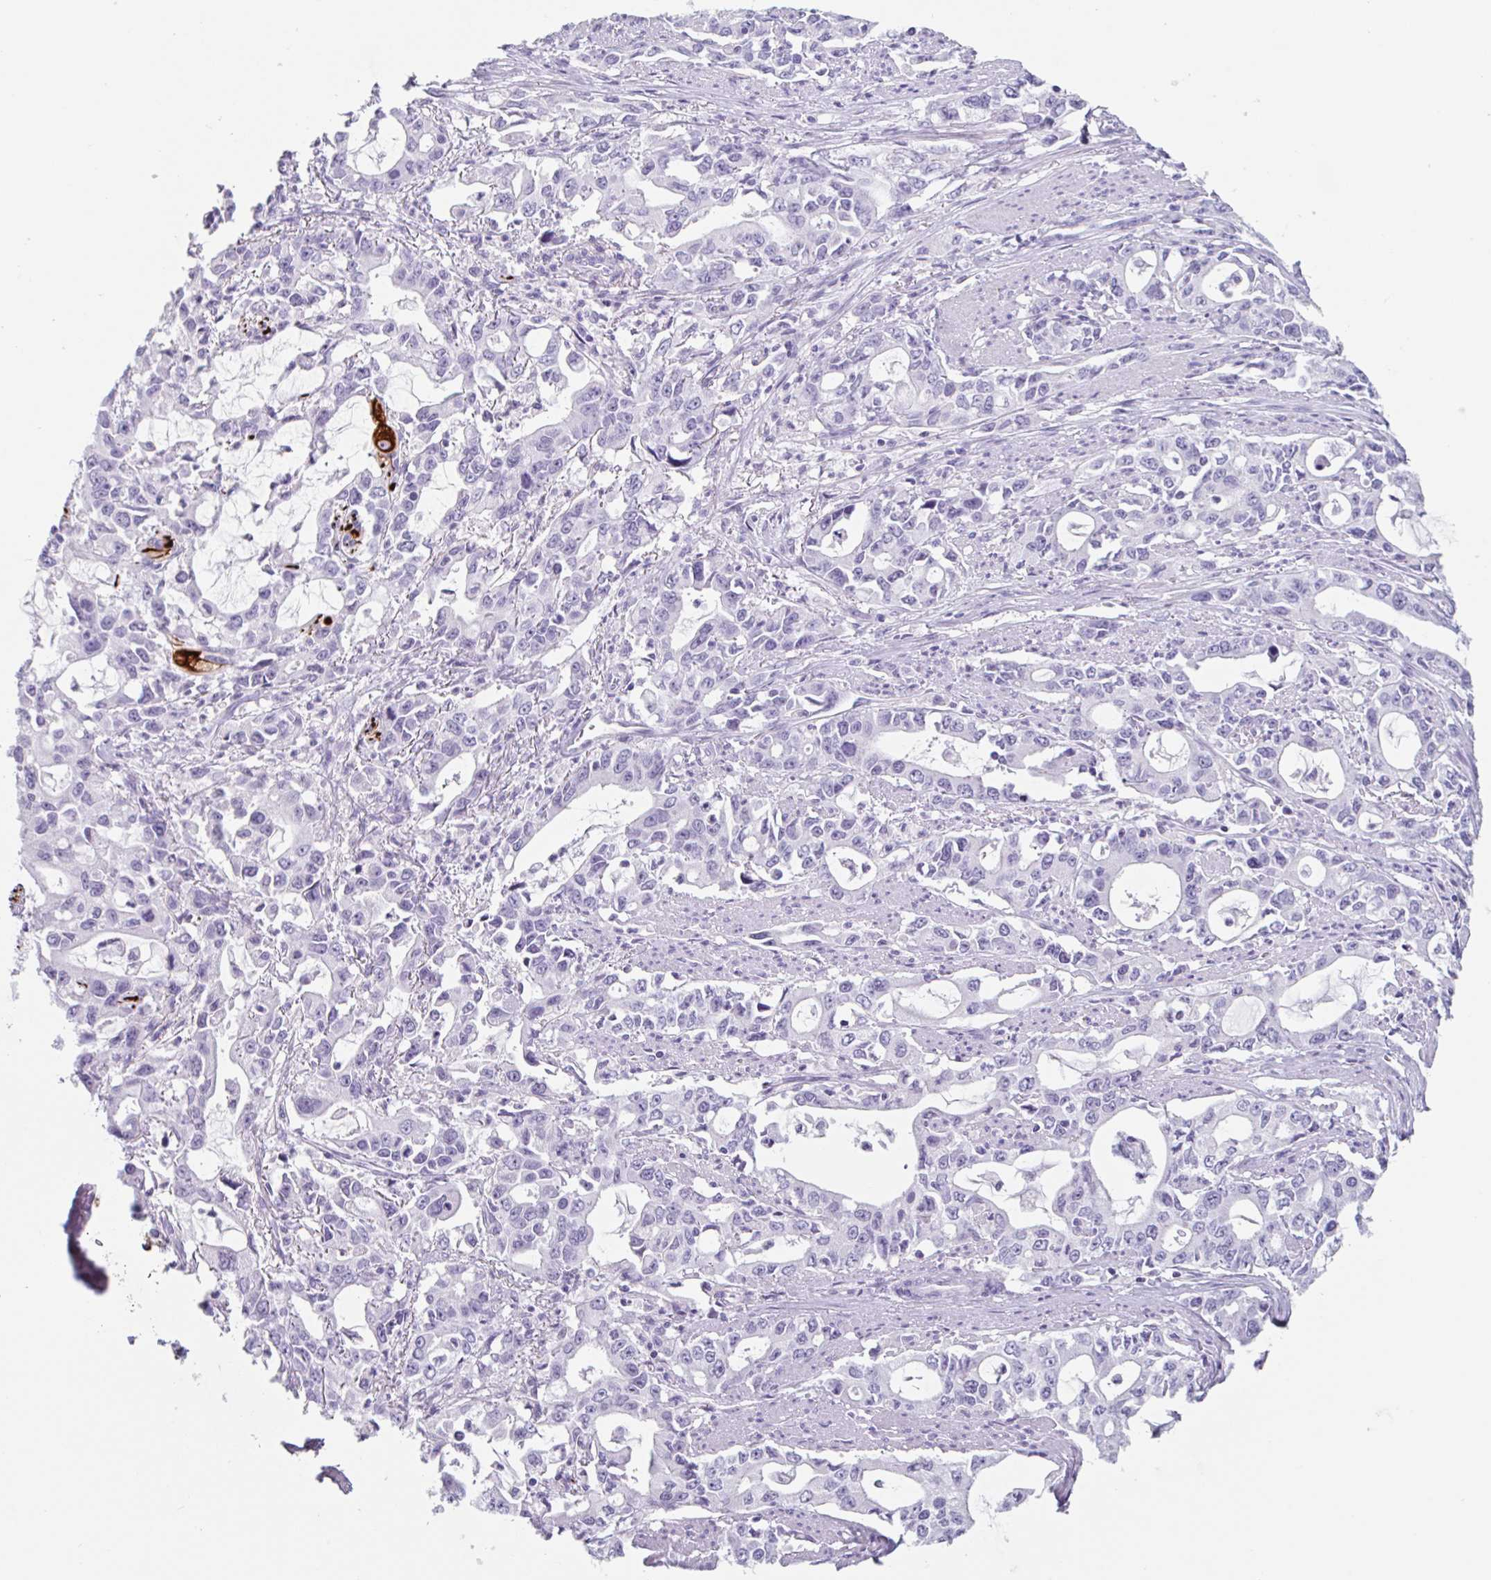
{"staining": {"intensity": "strong", "quantity": "<25%", "location": "cytoplasmic/membranous"}, "tissue": "stomach cancer", "cell_type": "Tumor cells", "image_type": "cancer", "snomed": [{"axis": "morphology", "description": "Adenocarcinoma, NOS"}, {"axis": "topography", "description": "Stomach, upper"}], "caption": "The micrograph displays staining of adenocarcinoma (stomach), revealing strong cytoplasmic/membranous protein expression (brown color) within tumor cells. Nuclei are stained in blue.", "gene": "EMC4", "patient": {"sex": "male", "age": 85}}